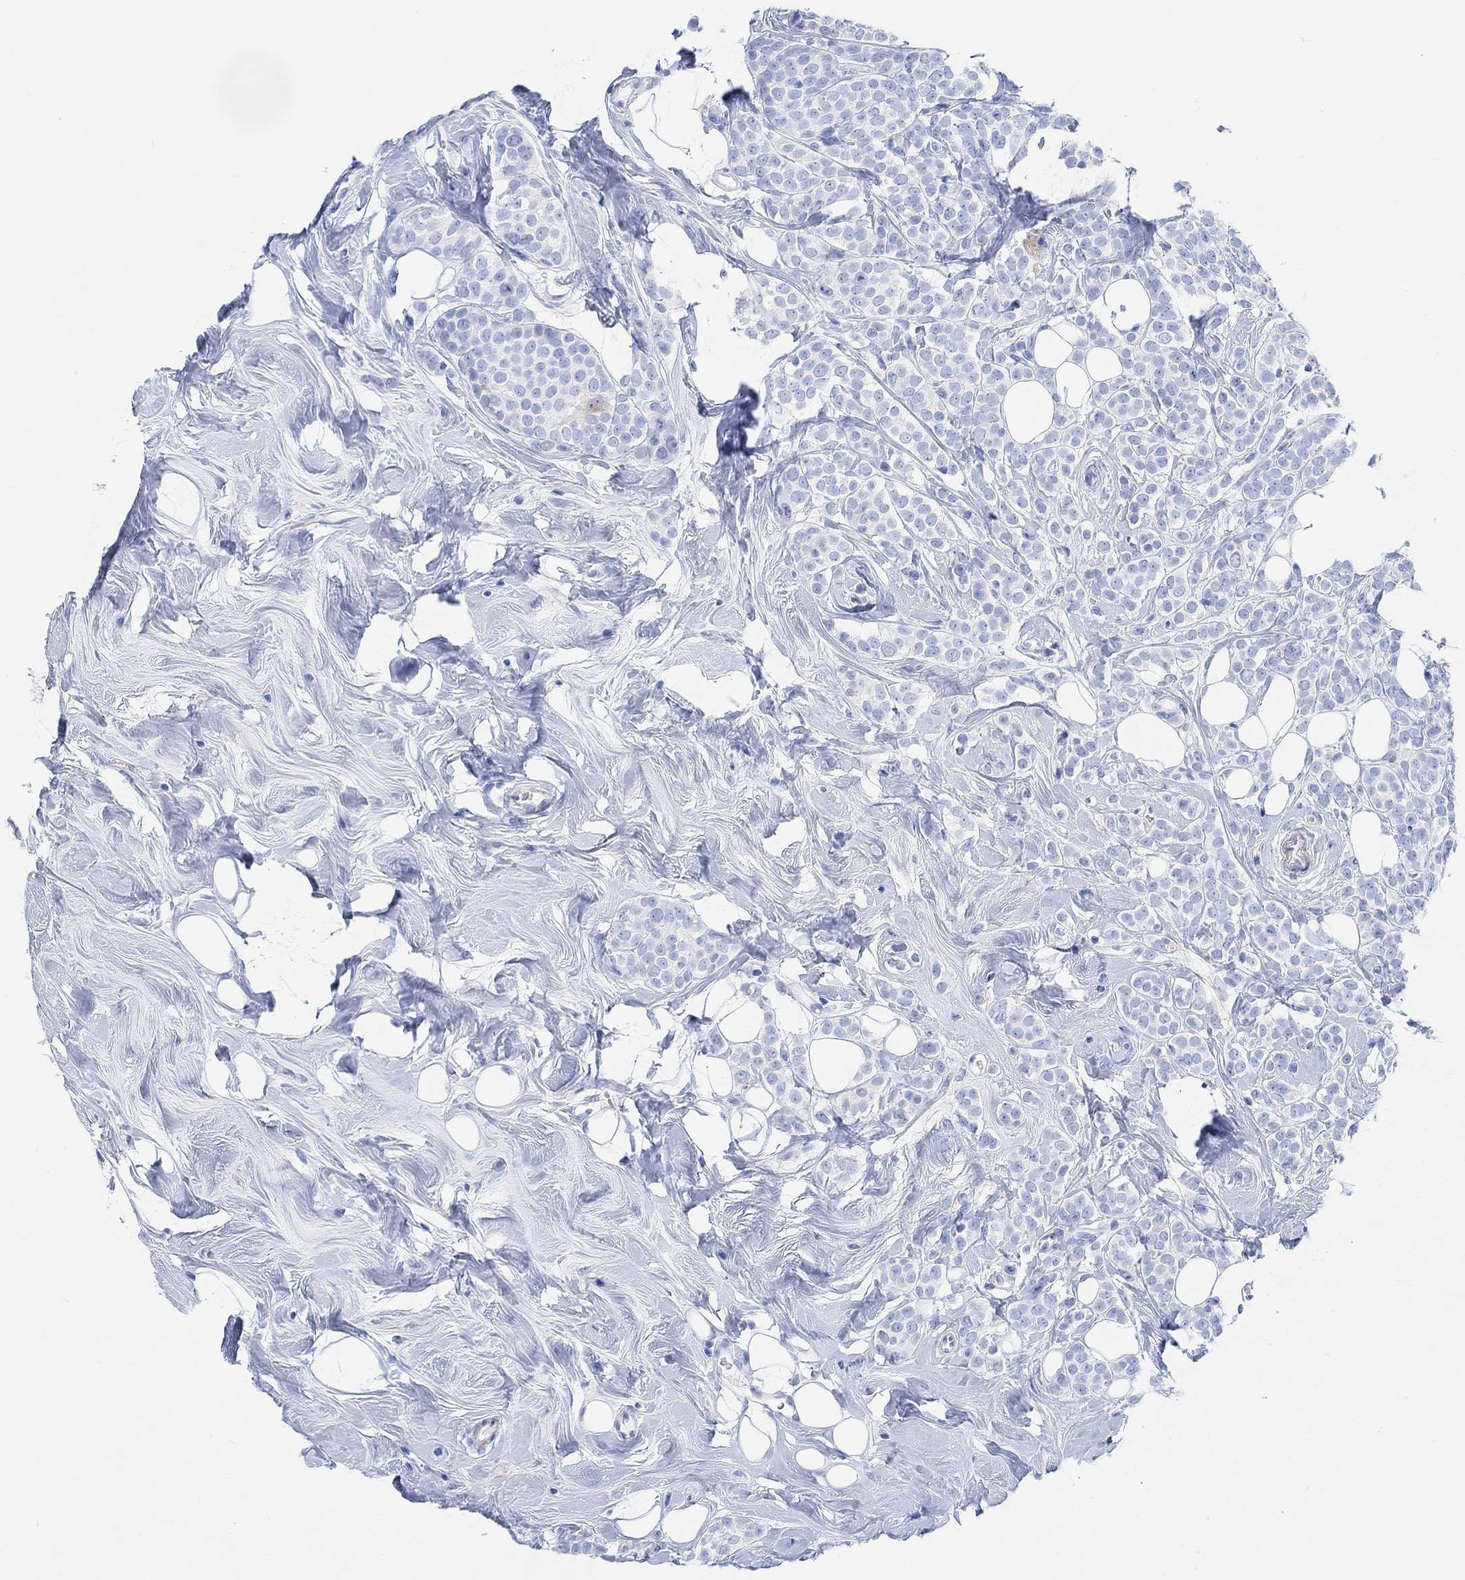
{"staining": {"intensity": "negative", "quantity": "none", "location": "none"}, "tissue": "breast cancer", "cell_type": "Tumor cells", "image_type": "cancer", "snomed": [{"axis": "morphology", "description": "Lobular carcinoma"}, {"axis": "topography", "description": "Breast"}], "caption": "An immunohistochemistry histopathology image of breast cancer is shown. There is no staining in tumor cells of breast cancer. (DAB immunohistochemistry, high magnification).", "gene": "ANKRD33", "patient": {"sex": "female", "age": 49}}